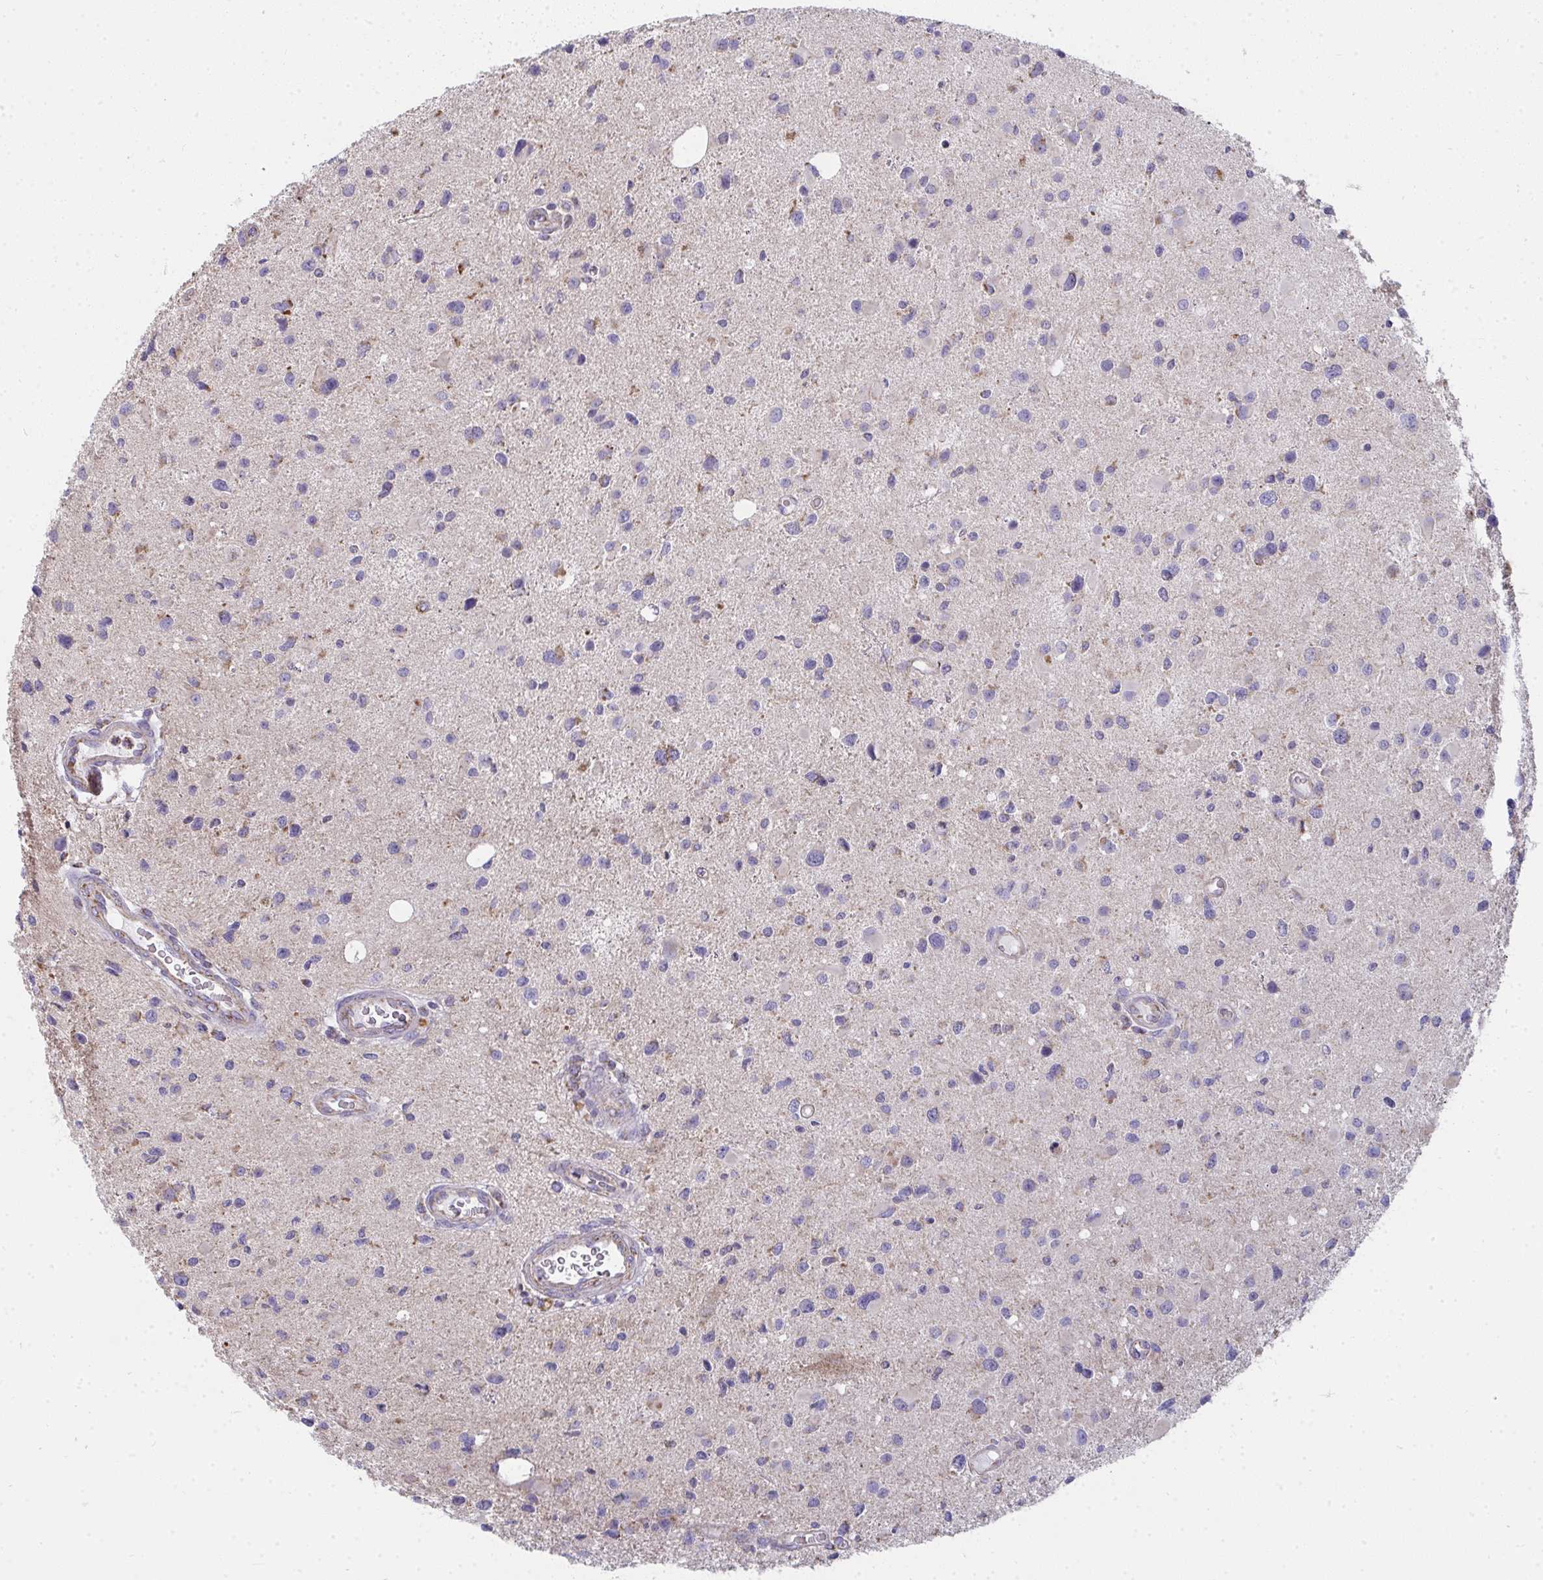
{"staining": {"intensity": "weak", "quantity": "<25%", "location": "cytoplasmic/membranous"}, "tissue": "glioma", "cell_type": "Tumor cells", "image_type": "cancer", "snomed": [{"axis": "morphology", "description": "Glioma, malignant, Low grade"}, {"axis": "topography", "description": "Brain"}], "caption": "Tumor cells are negative for brown protein staining in glioma. (DAB (3,3'-diaminobenzidine) immunohistochemistry with hematoxylin counter stain).", "gene": "FAHD1", "patient": {"sex": "female", "age": 32}}